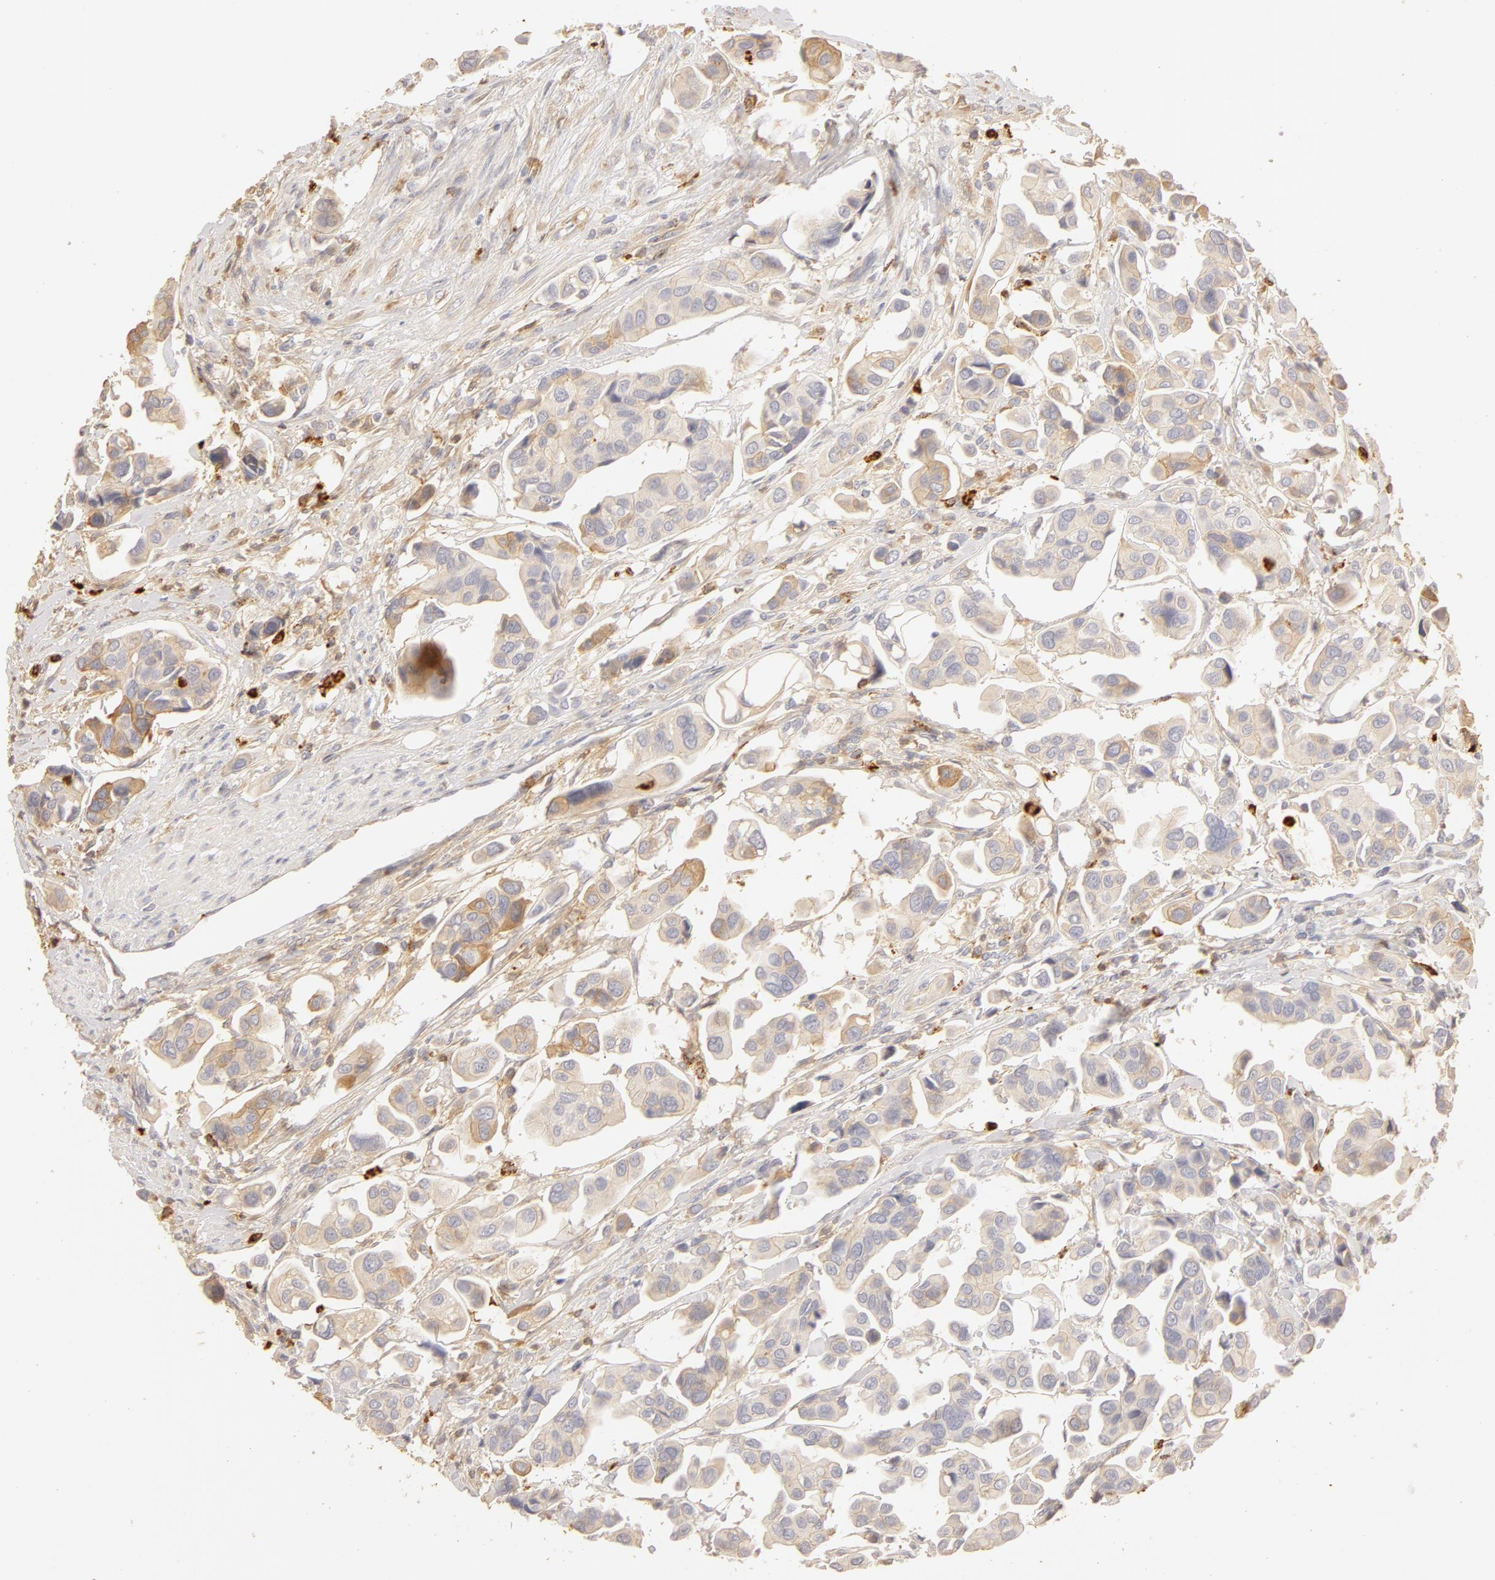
{"staining": {"intensity": "weak", "quantity": ">75%", "location": "cytoplasmic/membranous"}, "tissue": "urothelial cancer", "cell_type": "Tumor cells", "image_type": "cancer", "snomed": [{"axis": "morphology", "description": "Adenocarcinoma, NOS"}, {"axis": "topography", "description": "Urinary bladder"}], "caption": "Human adenocarcinoma stained for a protein (brown) reveals weak cytoplasmic/membranous positive positivity in about >75% of tumor cells.", "gene": "C1R", "patient": {"sex": "male", "age": 61}}